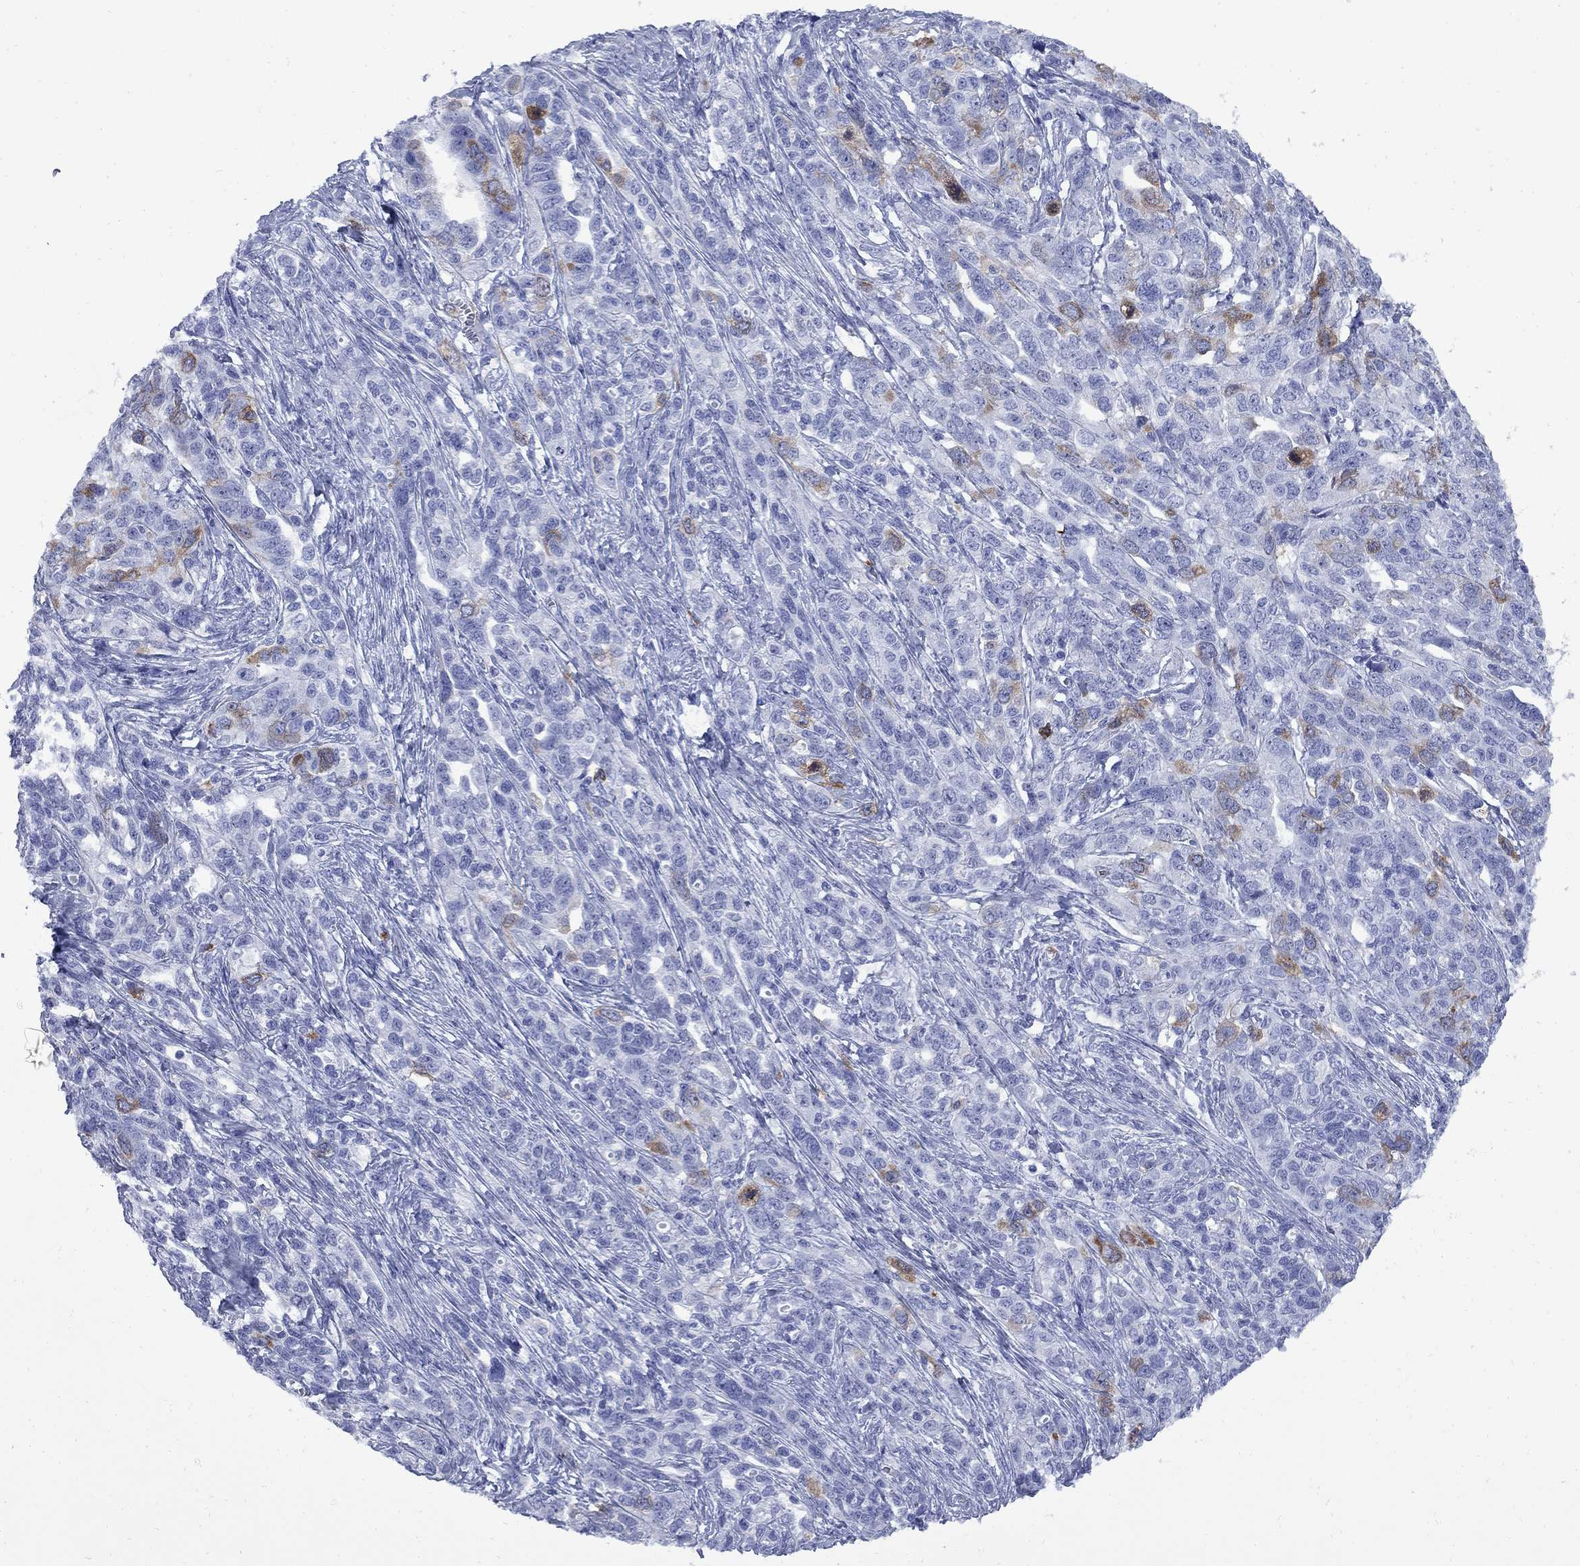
{"staining": {"intensity": "moderate", "quantity": "<25%", "location": "cytoplasmic/membranous"}, "tissue": "ovarian cancer", "cell_type": "Tumor cells", "image_type": "cancer", "snomed": [{"axis": "morphology", "description": "Cystadenocarcinoma, serous, NOS"}, {"axis": "topography", "description": "Ovary"}], "caption": "A brown stain shows moderate cytoplasmic/membranous staining of a protein in ovarian serous cystadenocarcinoma tumor cells.", "gene": "TACC3", "patient": {"sex": "female", "age": 71}}